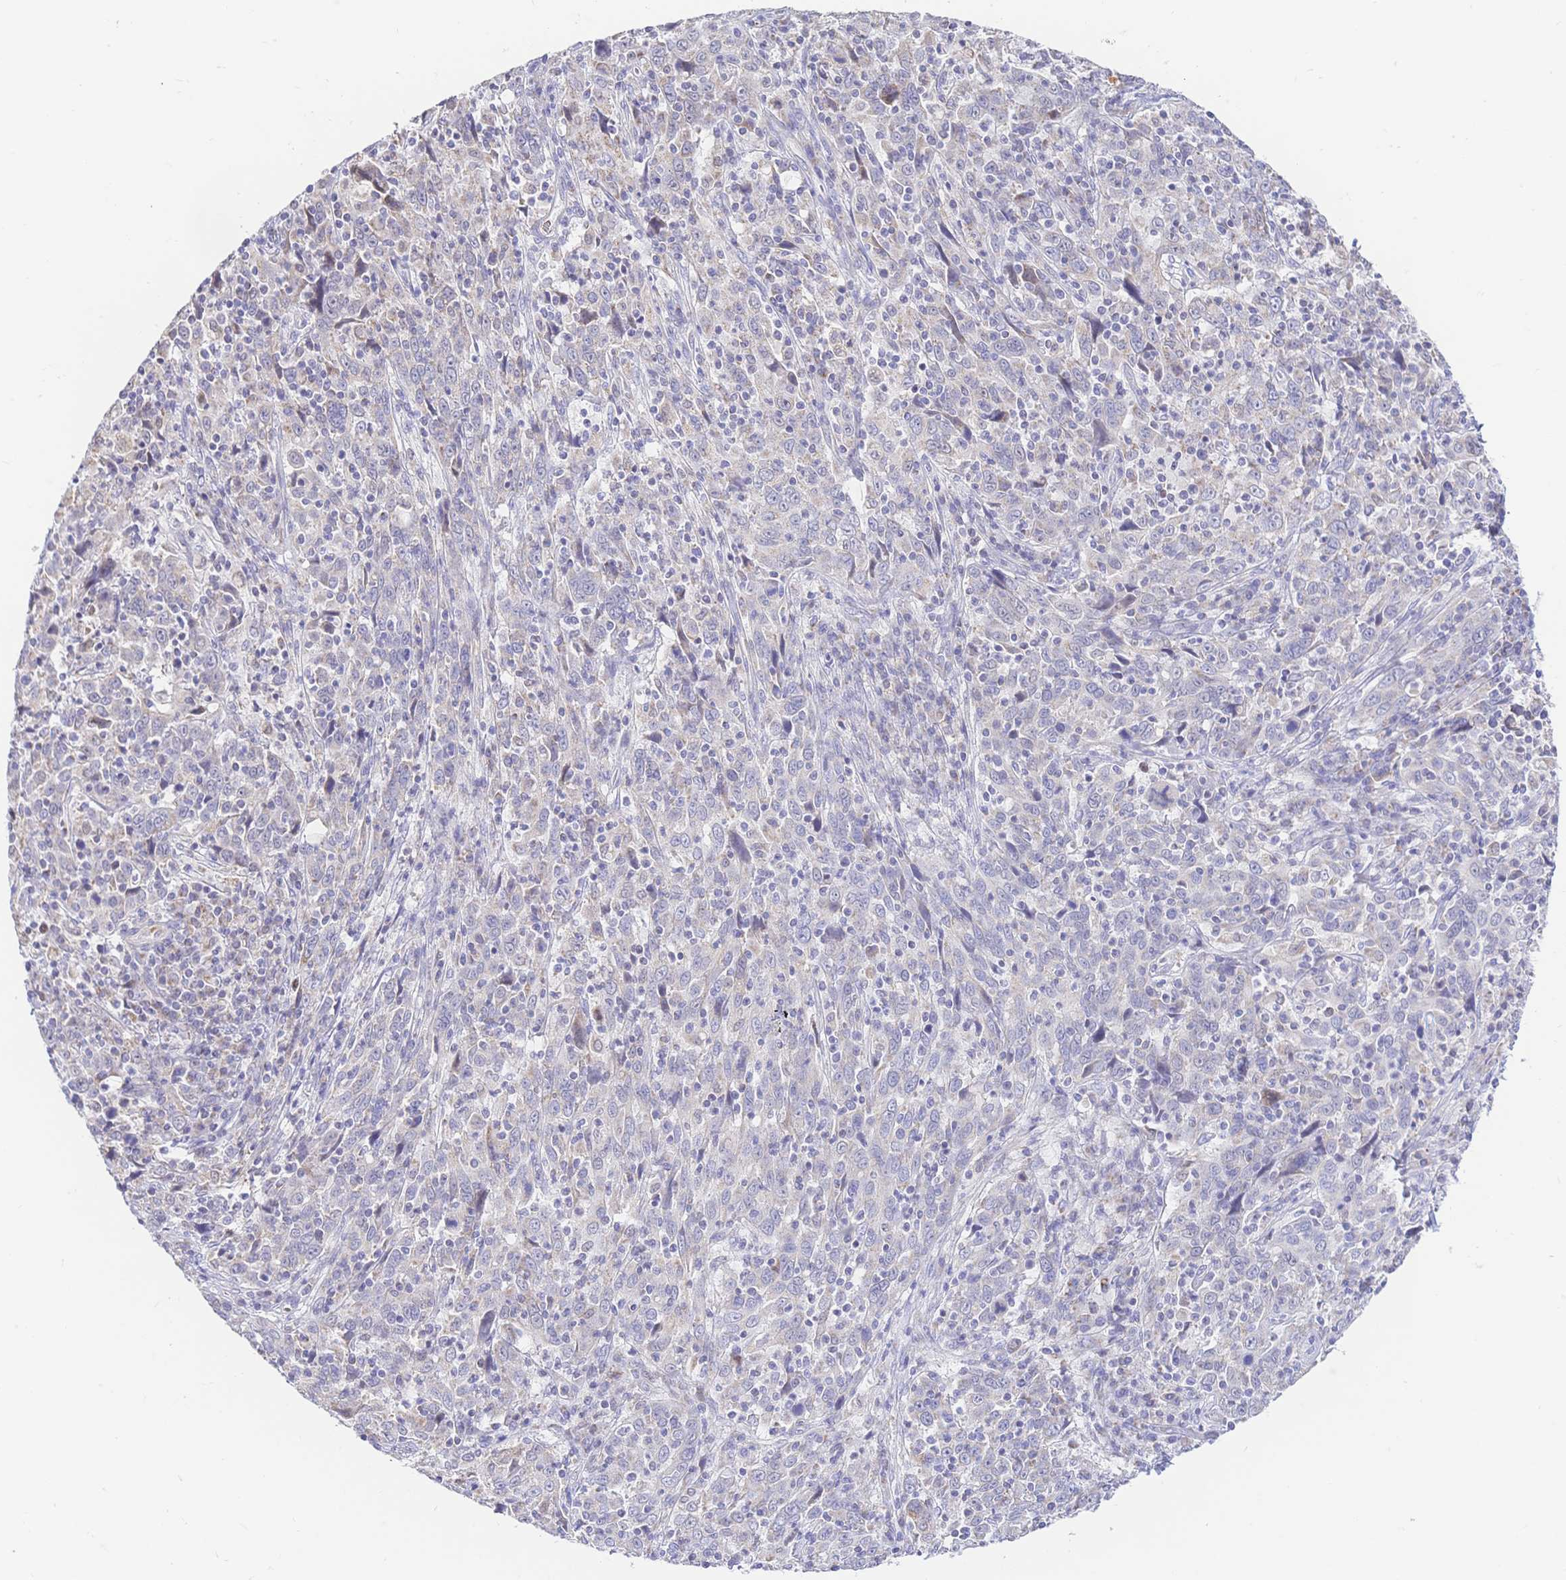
{"staining": {"intensity": "negative", "quantity": "none", "location": "none"}, "tissue": "cervical cancer", "cell_type": "Tumor cells", "image_type": "cancer", "snomed": [{"axis": "morphology", "description": "Squamous cell carcinoma, NOS"}, {"axis": "topography", "description": "Cervix"}], "caption": "DAB immunohistochemical staining of human cervical cancer shows no significant expression in tumor cells.", "gene": "CLEC18B", "patient": {"sex": "female", "age": 46}}